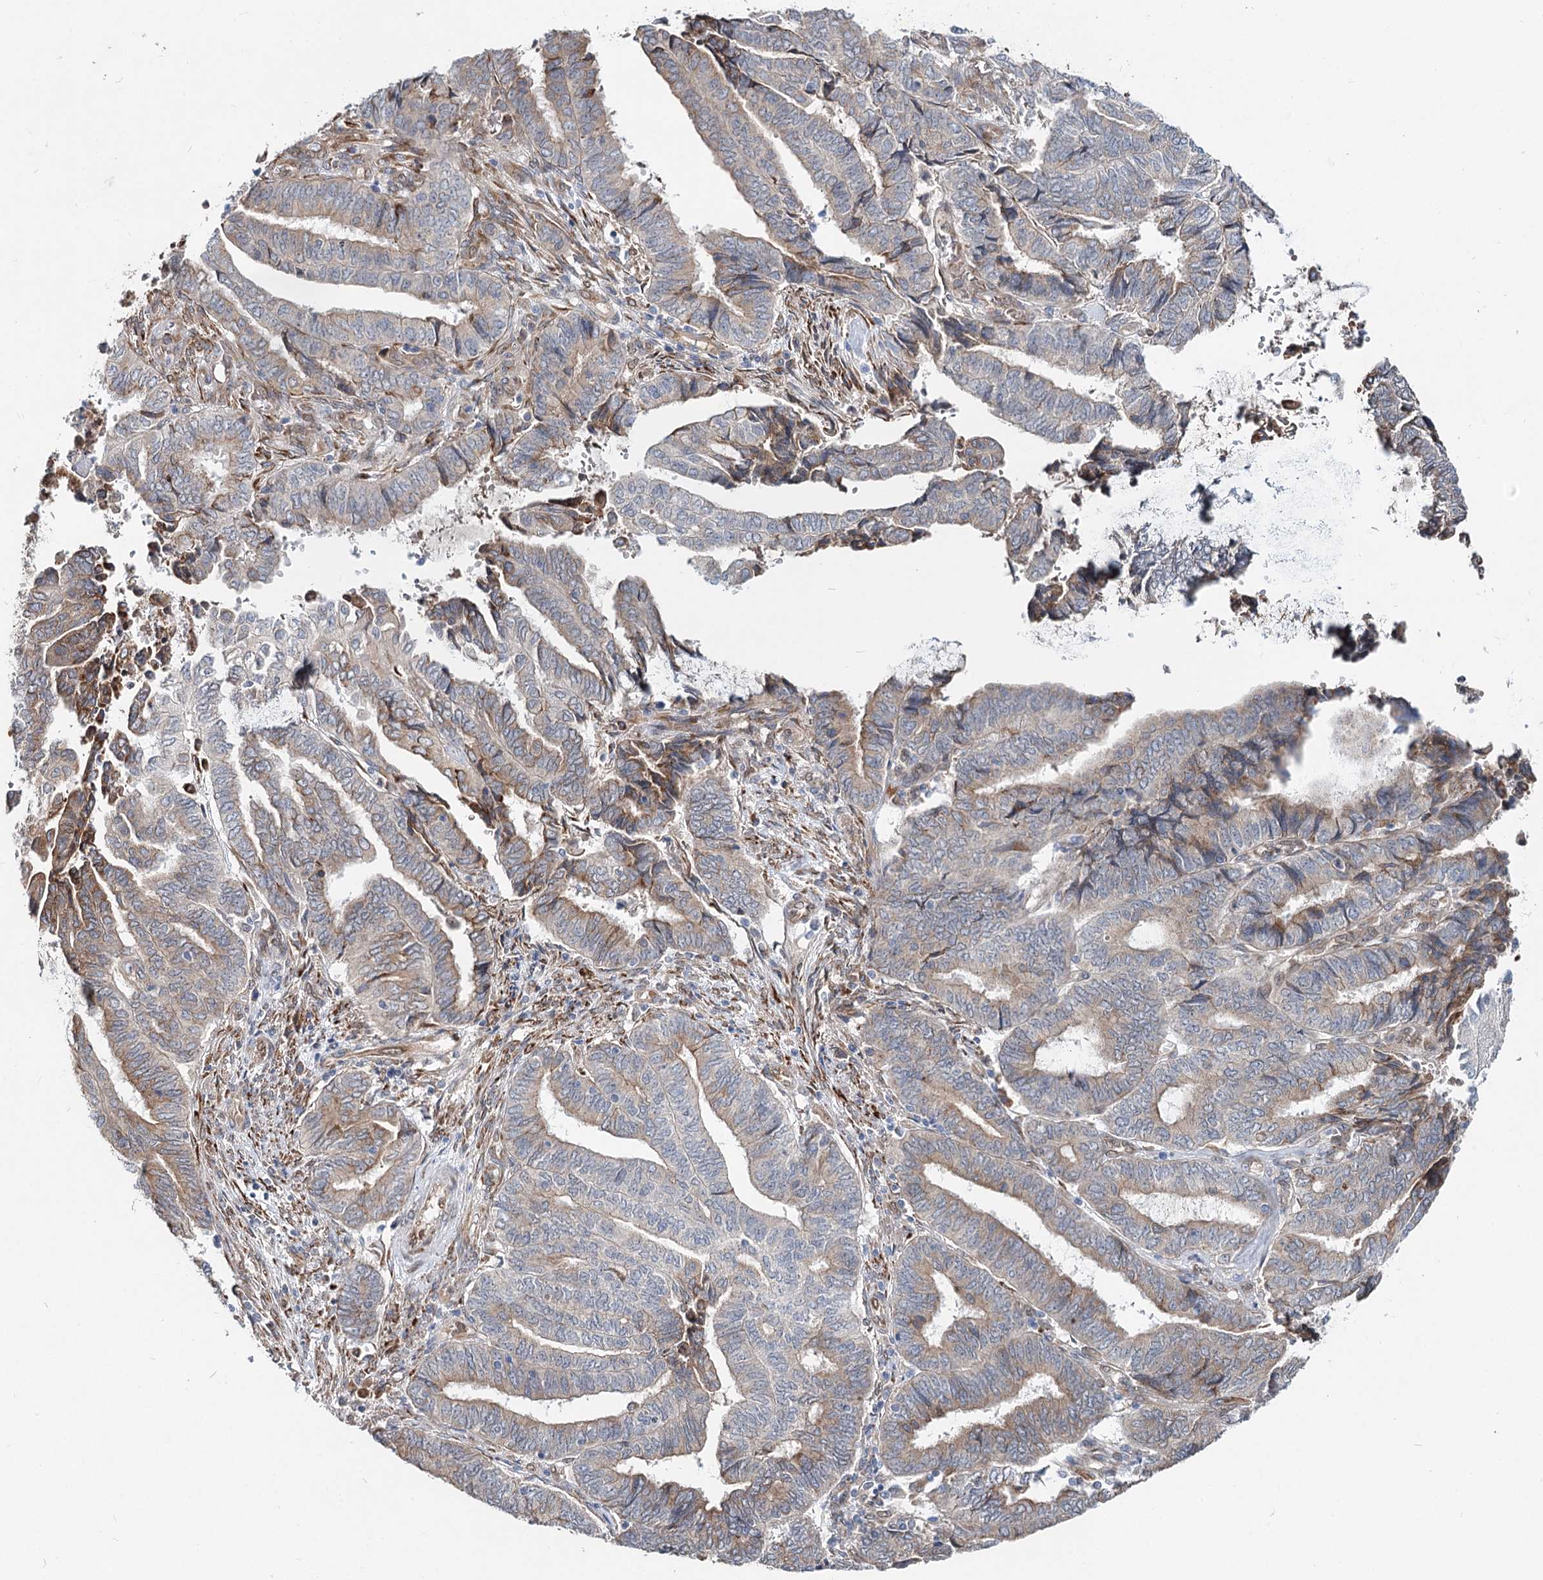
{"staining": {"intensity": "weak", "quantity": "<25%", "location": "cytoplasmic/membranous"}, "tissue": "endometrial cancer", "cell_type": "Tumor cells", "image_type": "cancer", "snomed": [{"axis": "morphology", "description": "Adenocarcinoma, NOS"}, {"axis": "topography", "description": "Uterus"}, {"axis": "topography", "description": "Endometrium"}], "caption": "Tumor cells show no significant positivity in endometrial cancer (adenocarcinoma). (Brightfield microscopy of DAB IHC at high magnification).", "gene": "SPART", "patient": {"sex": "female", "age": 70}}